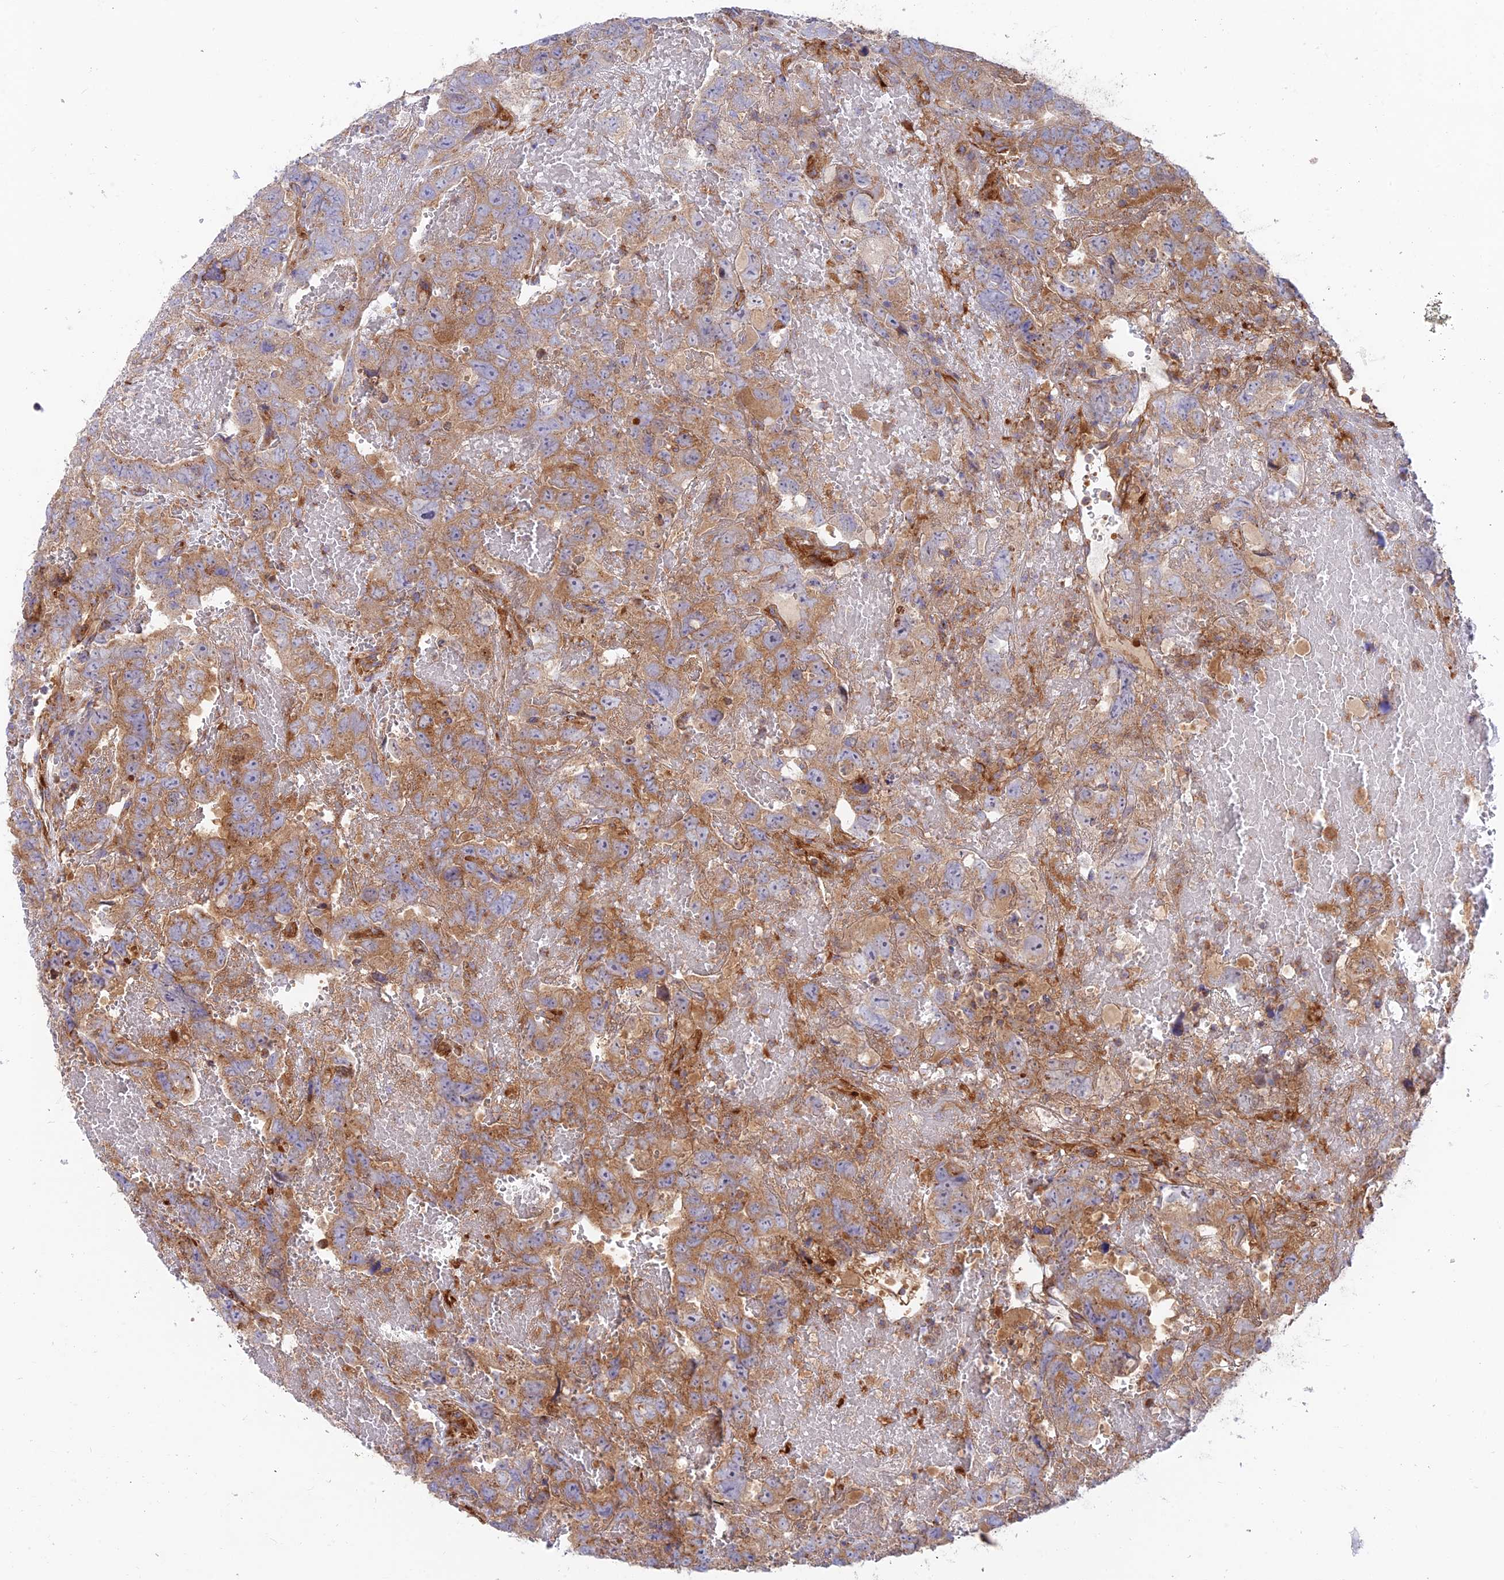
{"staining": {"intensity": "moderate", "quantity": "25%-75%", "location": "cytoplasmic/membranous"}, "tissue": "testis cancer", "cell_type": "Tumor cells", "image_type": "cancer", "snomed": [{"axis": "morphology", "description": "Carcinoma, Embryonal, NOS"}, {"axis": "topography", "description": "Testis"}], "caption": "Human testis embryonal carcinoma stained for a protein (brown) demonstrates moderate cytoplasmic/membranous positive positivity in approximately 25%-75% of tumor cells.", "gene": "GOLGA3", "patient": {"sex": "male", "age": 45}}